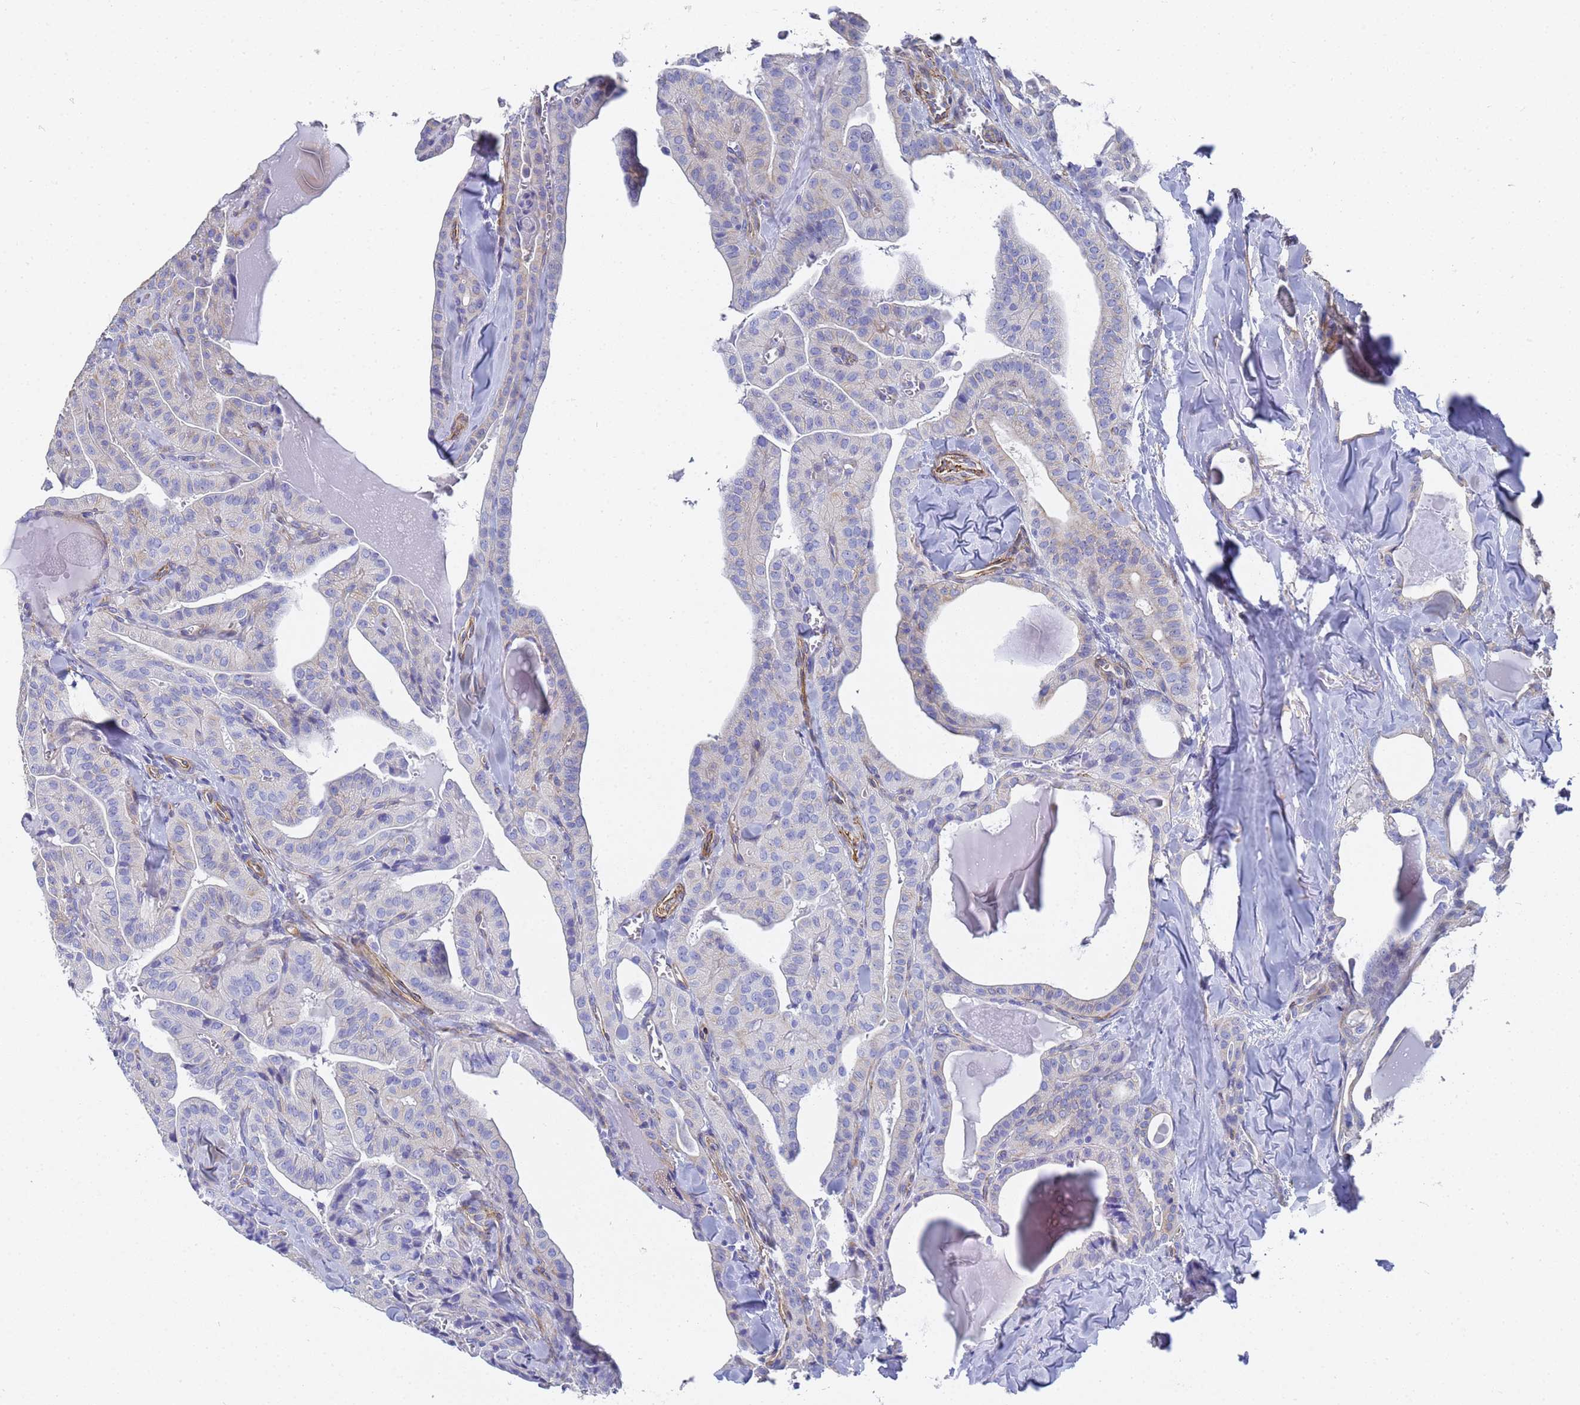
{"staining": {"intensity": "negative", "quantity": "none", "location": "none"}, "tissue": "thyroid cancer", "cell_type": "Tumor cells", "image_type": "cancer", "snomed": [{"axis": "morphology", "description": "Papillary adenocarcinoma, NOS"}, {"axis": "topography", "description": "Thyroid gland"}], "caption": "This is an immunohistochemistry photomicrograph of human papillary adenocarcinoma (thyroid). There is no expression in tumor cells.", "gene": "TUBB1", "patient": {"sex": "male", "age": 52}}